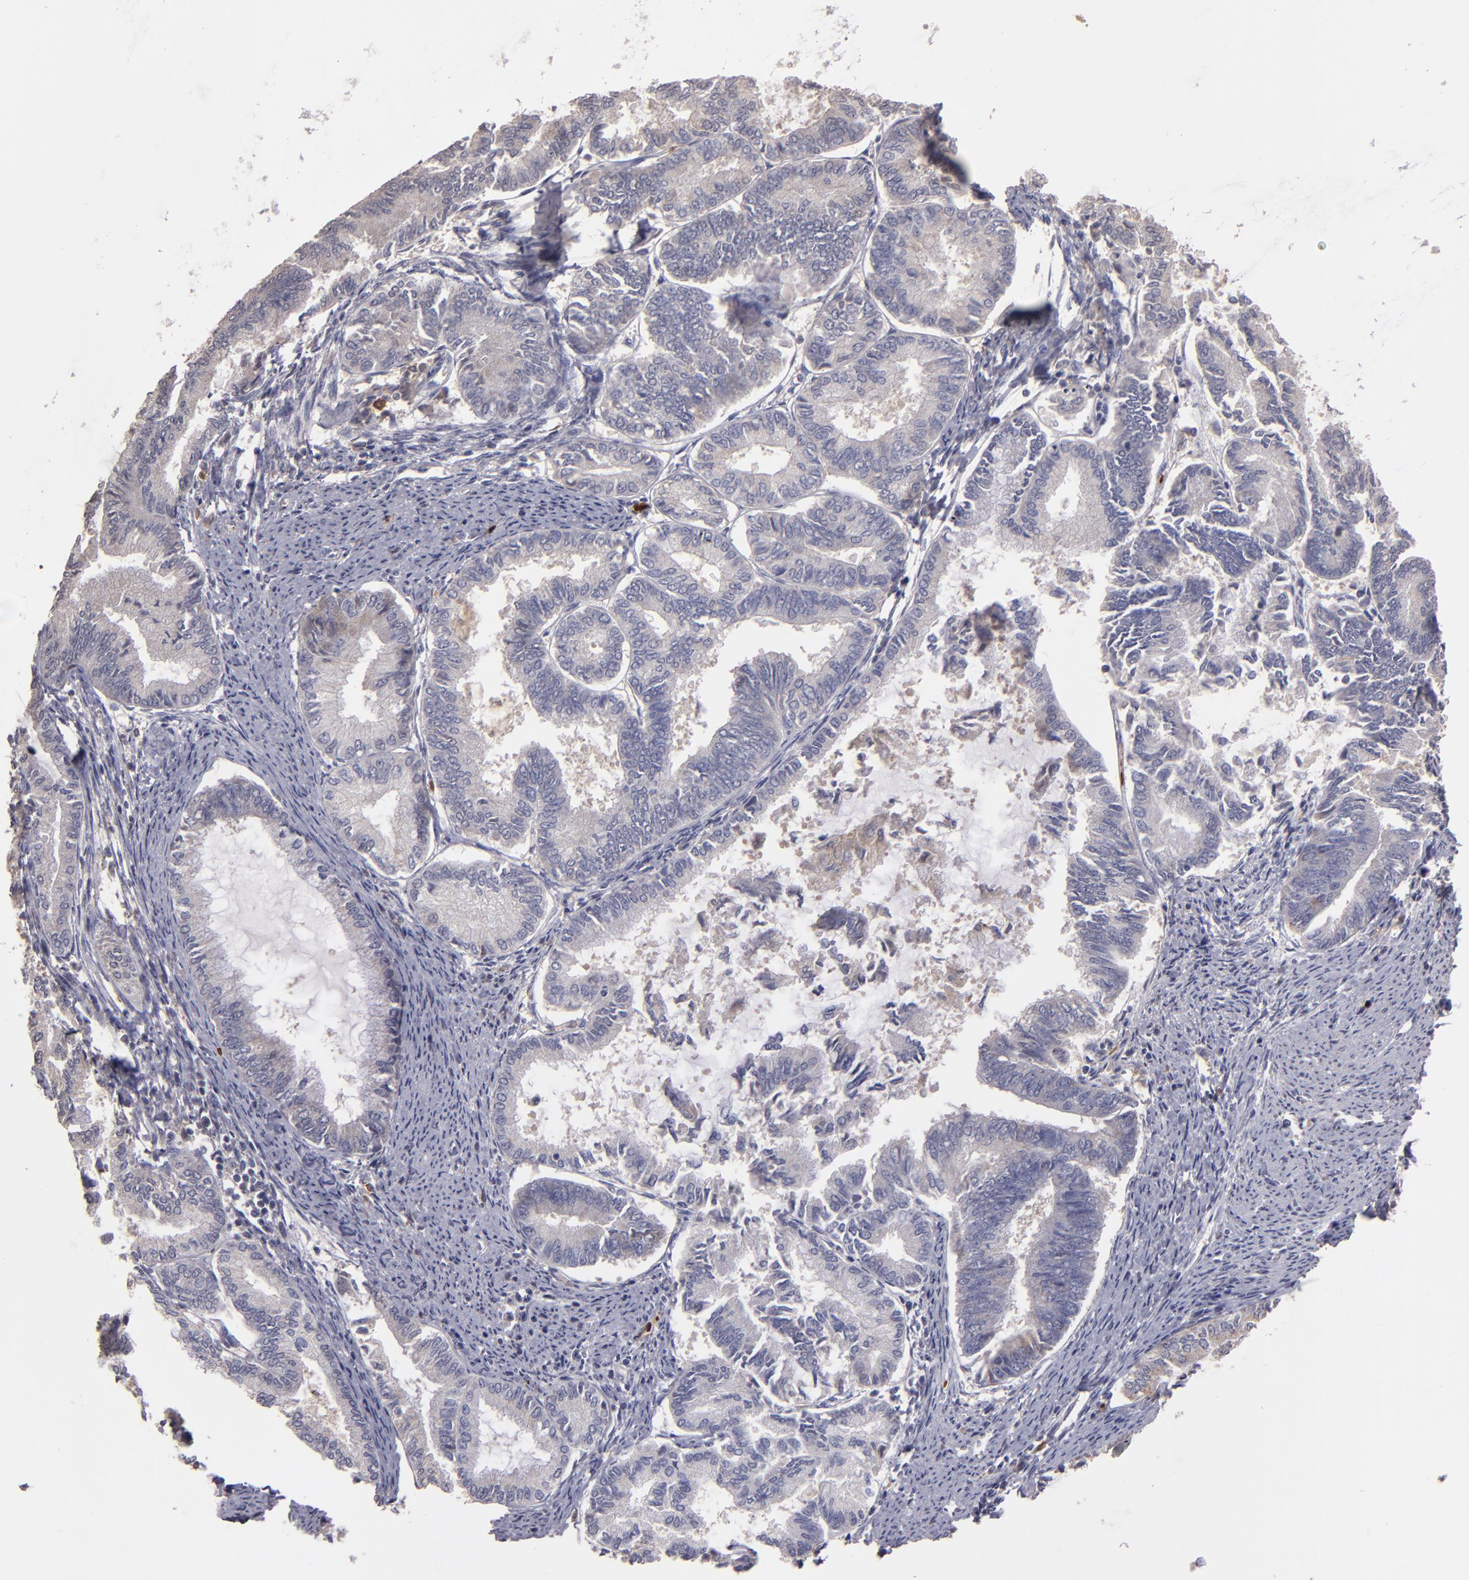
{"staining": {"intensity": "weak", "quantity": "<25%", "location": "cytoplasmic/membranous"}, "tissue": "endometrial cancer", "cell_type": "Tumor cells", "image_type": "cancer", "snomed": [{"axis": "morphology", "description": "Adenocarcinoma, NOS"}, {"axis": "topography", "description": "Endometrium"}], "caption": "Tumor cells show no significant protein positivity in adenocarcinoma (endometrial). (DAB IHC, high magnification).", "gene": "SERPINC1", "patient": {"sex": "female", "age": 86}}